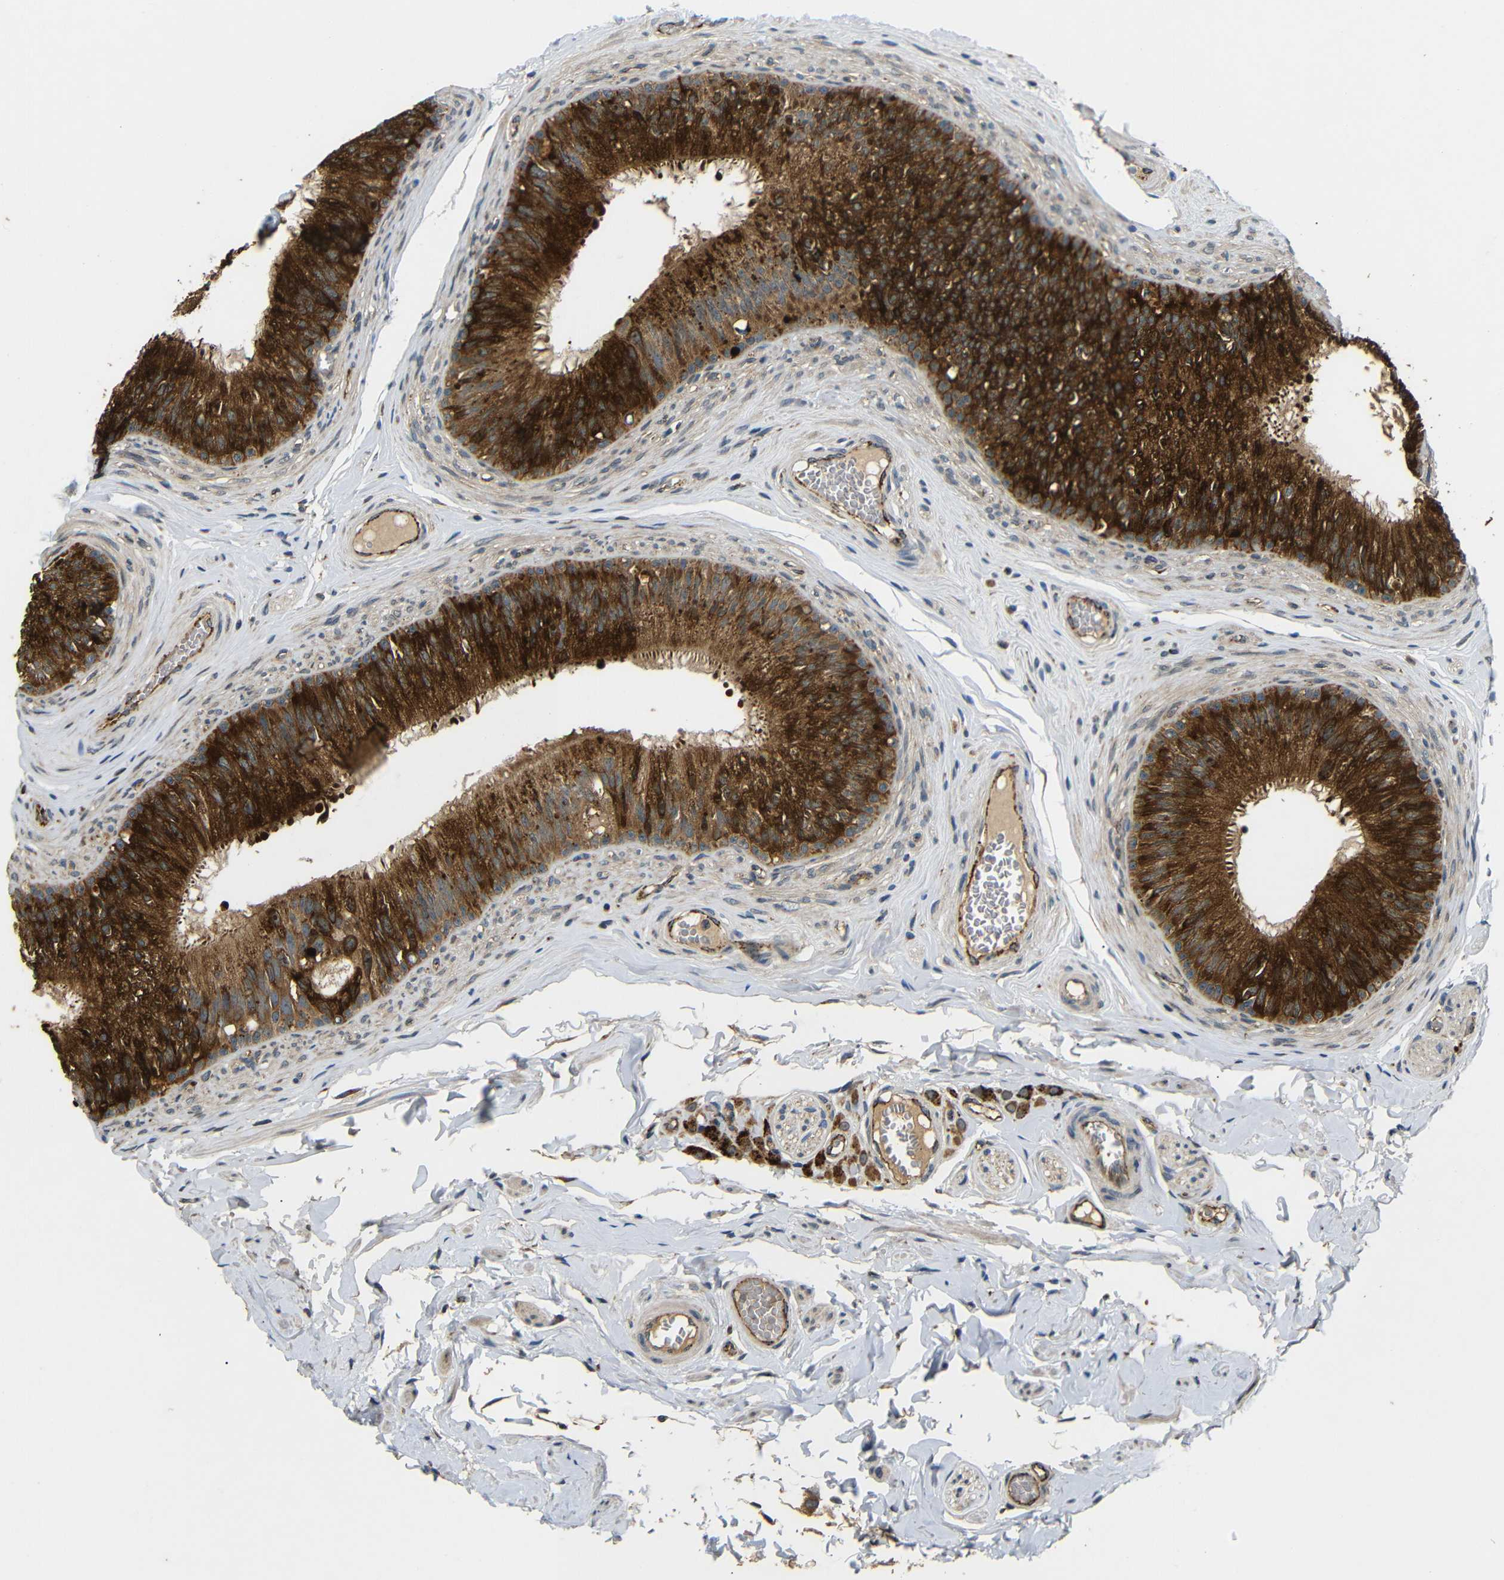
{"staining": {"intensity": "strong", "quantity": ">75%", "location": "cytoplasmic/membranous"}, "tissue": "epididymis", "cell_type": "Glandular cells", "image_type": "normal", "snomed": [{"axis": "morphology", "description": "Normal tissue, NOS"}, {"axis": "topography", "description": "Testis"}, {"axis": "topography", "description": "Epididymis"}], "caption": "Immunohistochemistry (IHC) staining of unremarkable epididymis, which reveals high levels of strong cytoplasmic/membranous staining in approximately >75% of glandular cells indicating strong cytoplasmic/membranous protein expression. The staining was performed using DAB (brown) for protein detection and nuclei were counterstained in hematoxylin (blue).", "gene": "ATP7A", "patient": {"sex": "male", "age": 36}}